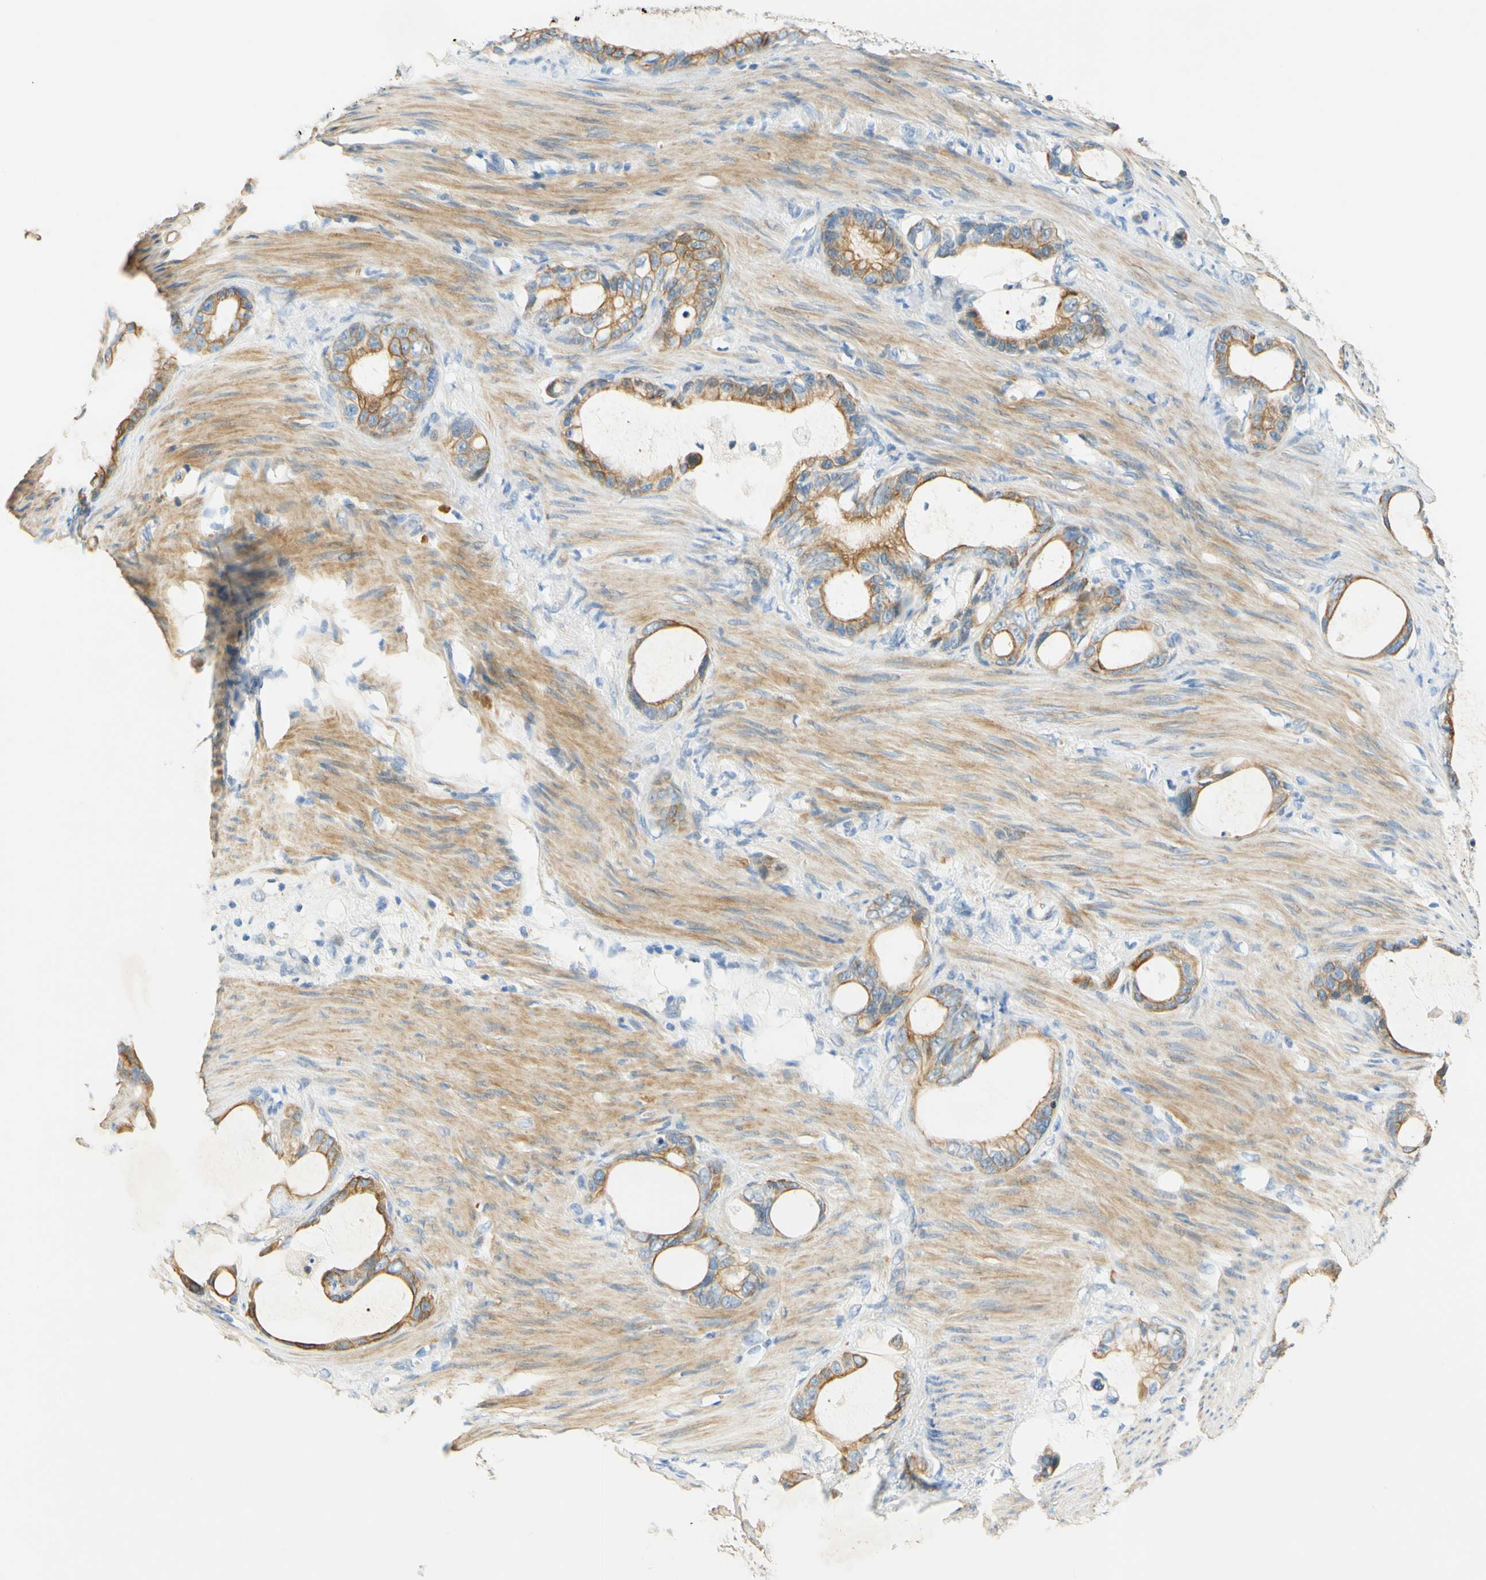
{"staining": {"intensity": "moderate", "quantity": ">75%", "location": "cytoplasmic/membranous"}, "tissue": "stomach cancer", "cell_type": "Tumor cells", "image_type": "cancer", "snomed": [{"axis": "morphology", "description": "Adenocarcinoma, NOS"}, {"axis": "topography", "description": "Stomach"}], "caption": "Protein staining exhibits moderate cytoplasmic/membranous staining in about >75% of tumor cells in stomach cancer.", "gene": "ENTREP2", "patient": {"sex": "female", "age": 75}}